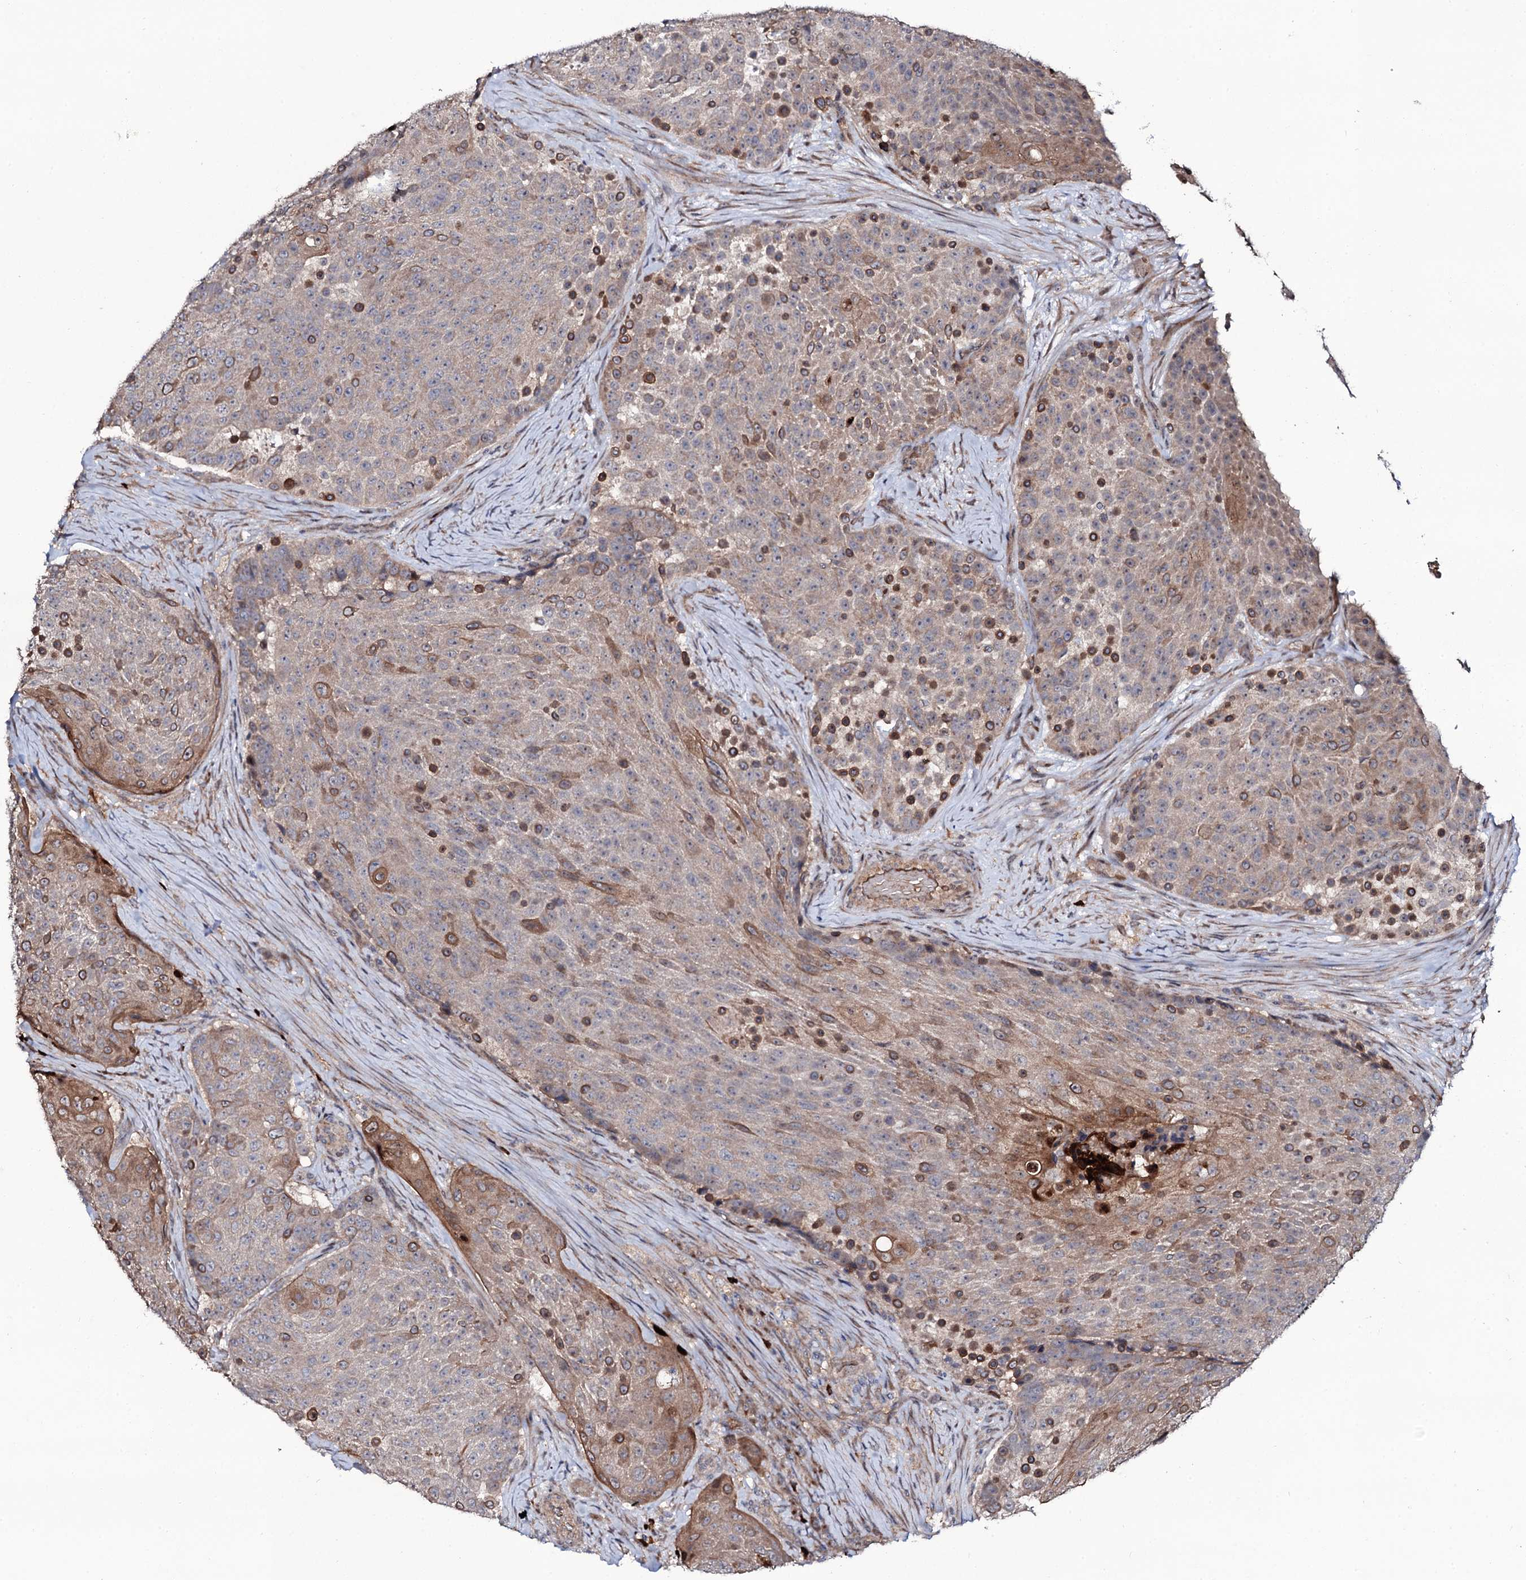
{"staining": {"intensity": "moderate", "quantity": "25%-75%", "location": "cytoplasmic/membranous"}, "tissue": "urothelial cancer", "cell_type": "Tumor cells", "image_type": "cancer", "snomed": [{"axis": "morphology", "description": "Urothelial carcinoma, High grade"}, {"axis": "topography", "description": "Urinary bladder"}], "caption": "Protein staining reveals moderate cytoplasmic/membranous positivity in approximately 25%-75% of tumor cells in high-grade urothelial carcinoma.", "gene": "COG6", "patient": {"sex": "female", "age": 63}}